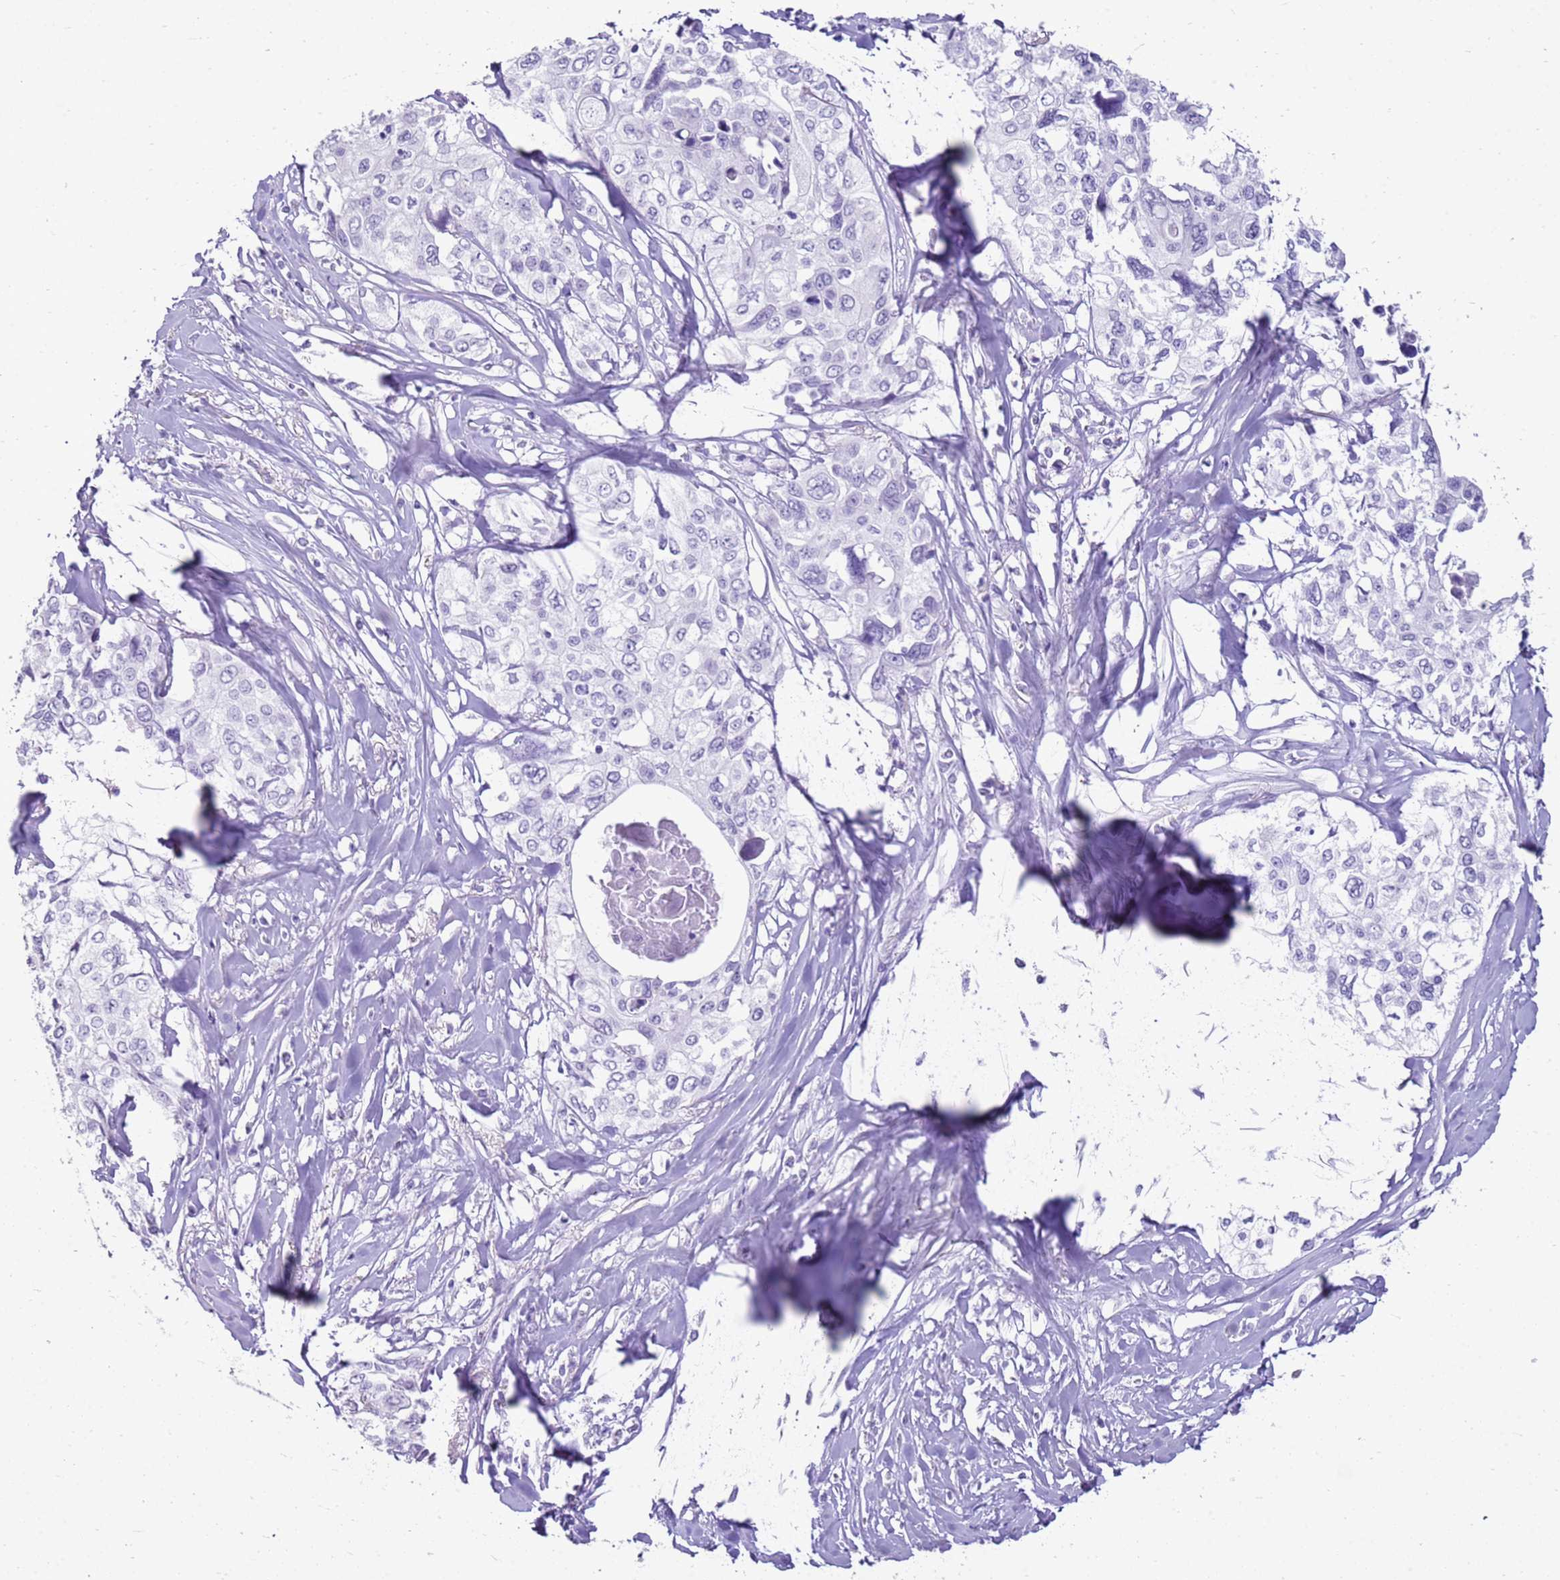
{"staining": {"intensity": "negative", "quantity": "none", "location": "none"}, "tissue": "cervical cancer", "cell_type": "Tumor cells", "image_type": "cancer", "snomed": [{"axis": "morphology", "description": "Squamous cell carcinoma, NOS"}, {"axis": "topography", "description": "Cervix"}], "caption": "Tumor cells are negative for brown protein staining in cervical squamous cell carcinoma.", "gene": "CA8", "patient": {"sex": "female", "age": 31}}